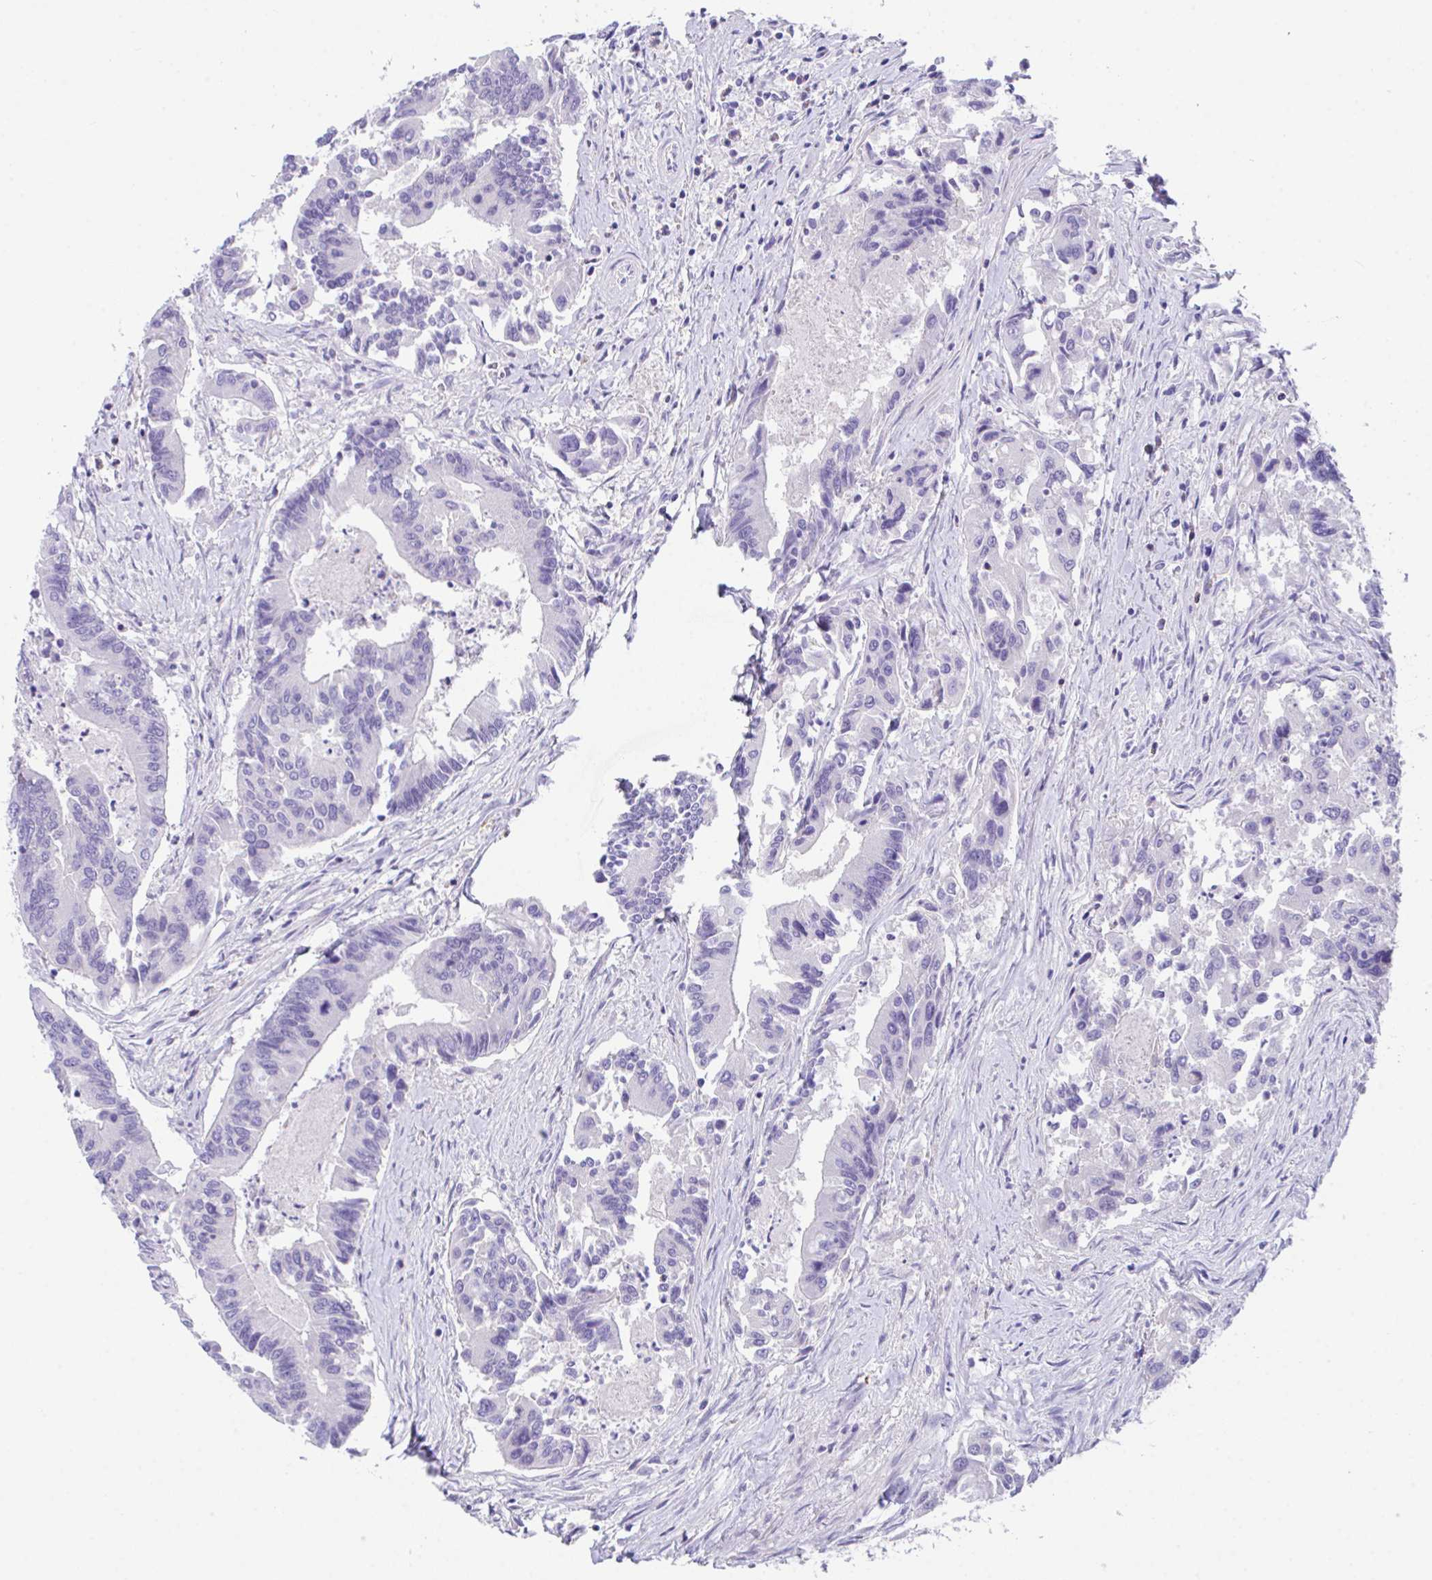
{"staining": {"intensity": "negative", "quantity": "none", "location": "none"}, "tissue": "colorectal cancer", "cell_type": "Tumor cells", "image_type": "cancer", "snomed": [{"axis": "morphology", "description": "Adenocarcinoma, NOS"}, {"axis": "topography", "description": "Colon"}], "caption": "Immunohistochemistry (IHC) histopathology image of colorectal adenocarcinoma stained for a protein (brown), which displays no positivity in tumor cells. (Immunohistochemistry (IHC), brightfield microscopy, high magnification).", "gene": "HACD4", "patient": {"sex": "female", "age": 67}}